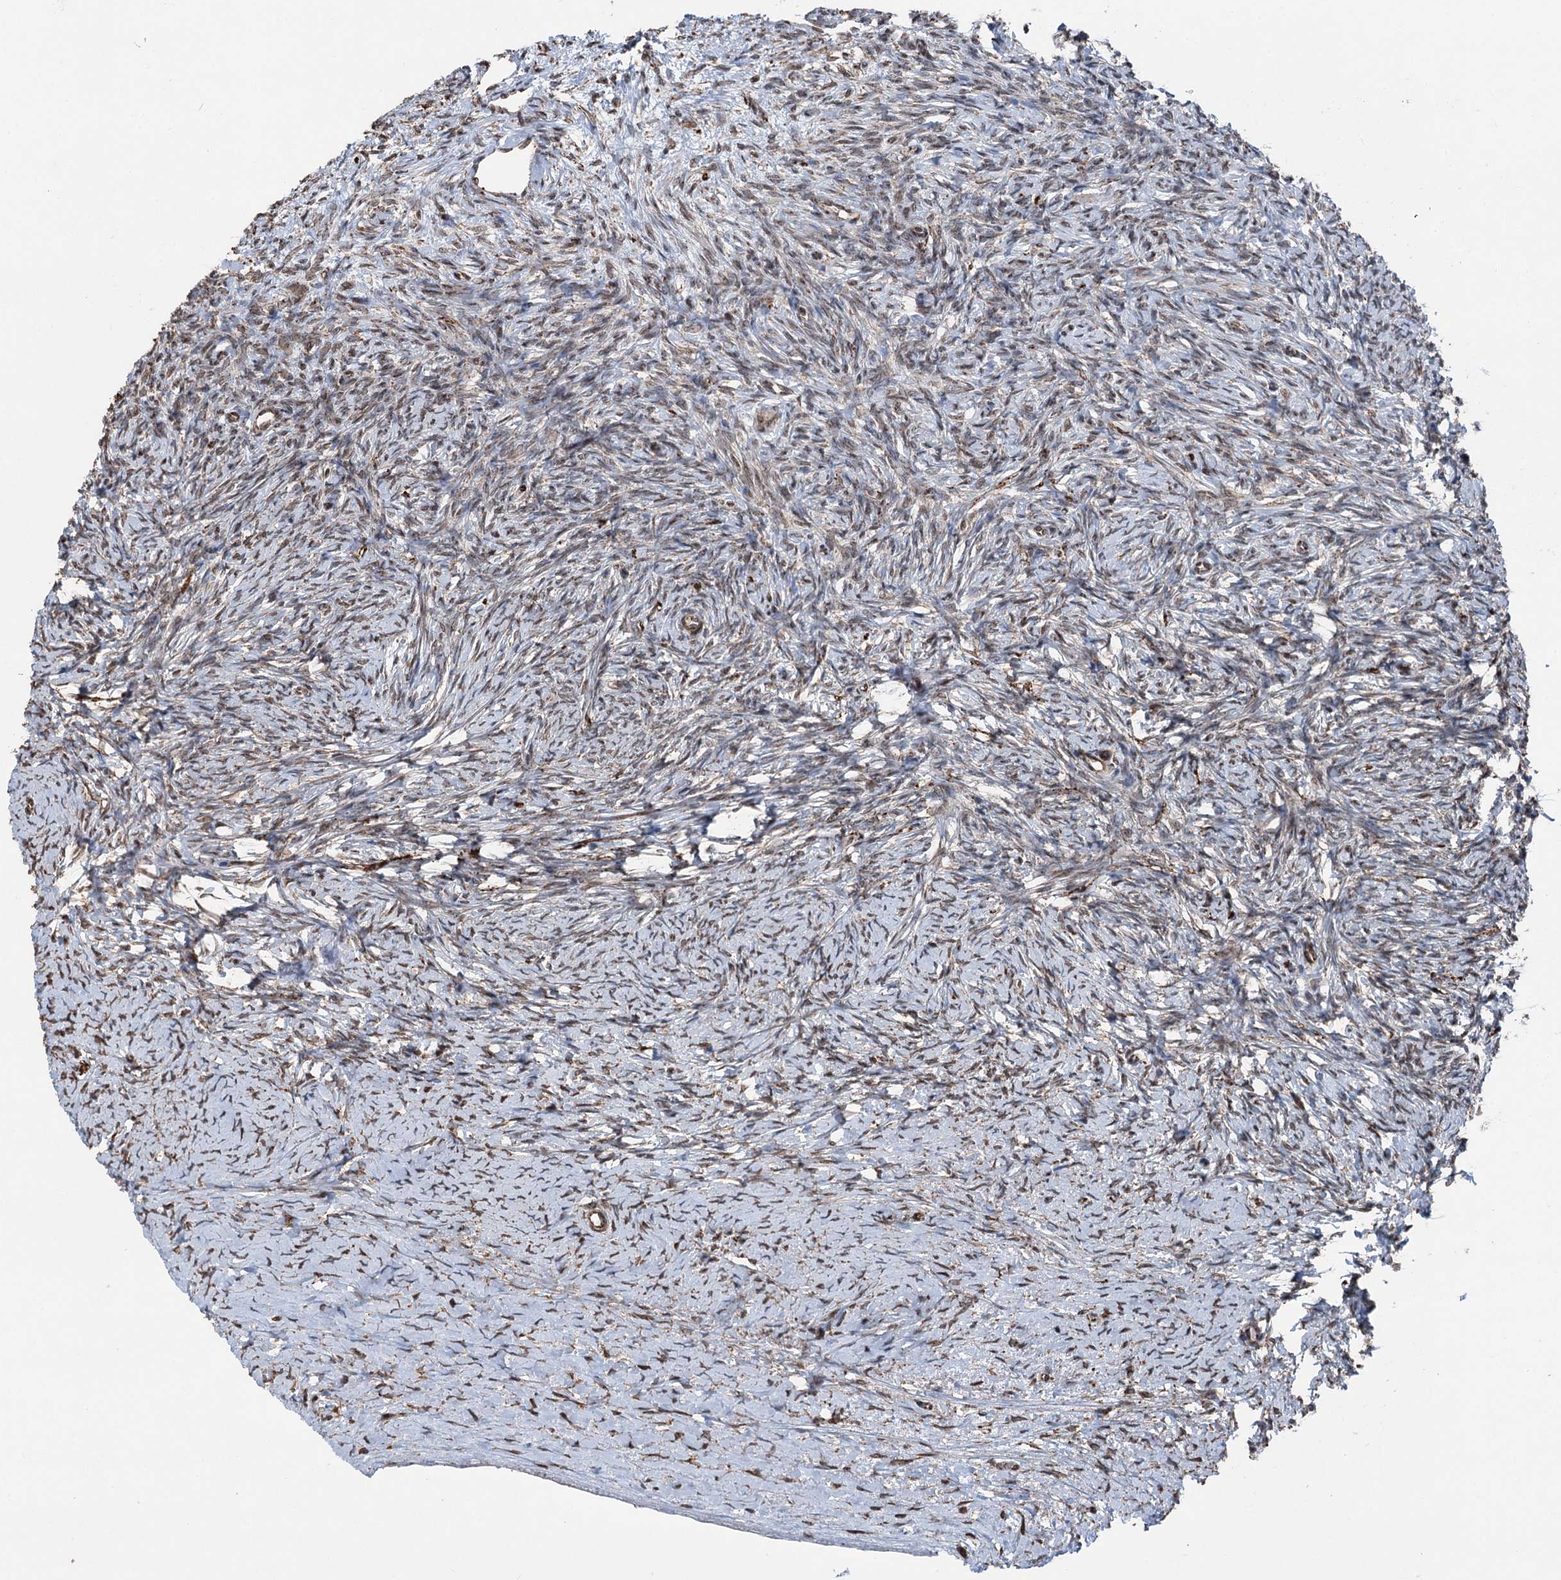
{"staining": {"intensity": "weak", "quantity": "25%-75%", "location": "cytoplasmic/membranous"}, "tissue": "ovary", "cell_type": "Ovarian stroma cells", "image_type": "normal", "snomed": [{"axis": "morphology", "description": "Normal tissue, NOS"}, {"axis": "morphology", "description": "Developmental malformation"}, {"axis": "topography", "description": "Ovary"}], "caption": "An immunohistochemistry histopathology image of unremarkable tissue is shown. Protein staining in brown shows weak cytoplasmic/membranous positivity in ovary within ovarian stroma cells. (DAB IHC with brightfield microscopy, high magnification).", "gene": "STEEP1", "patient": {"sex": "female", "age": 39}}